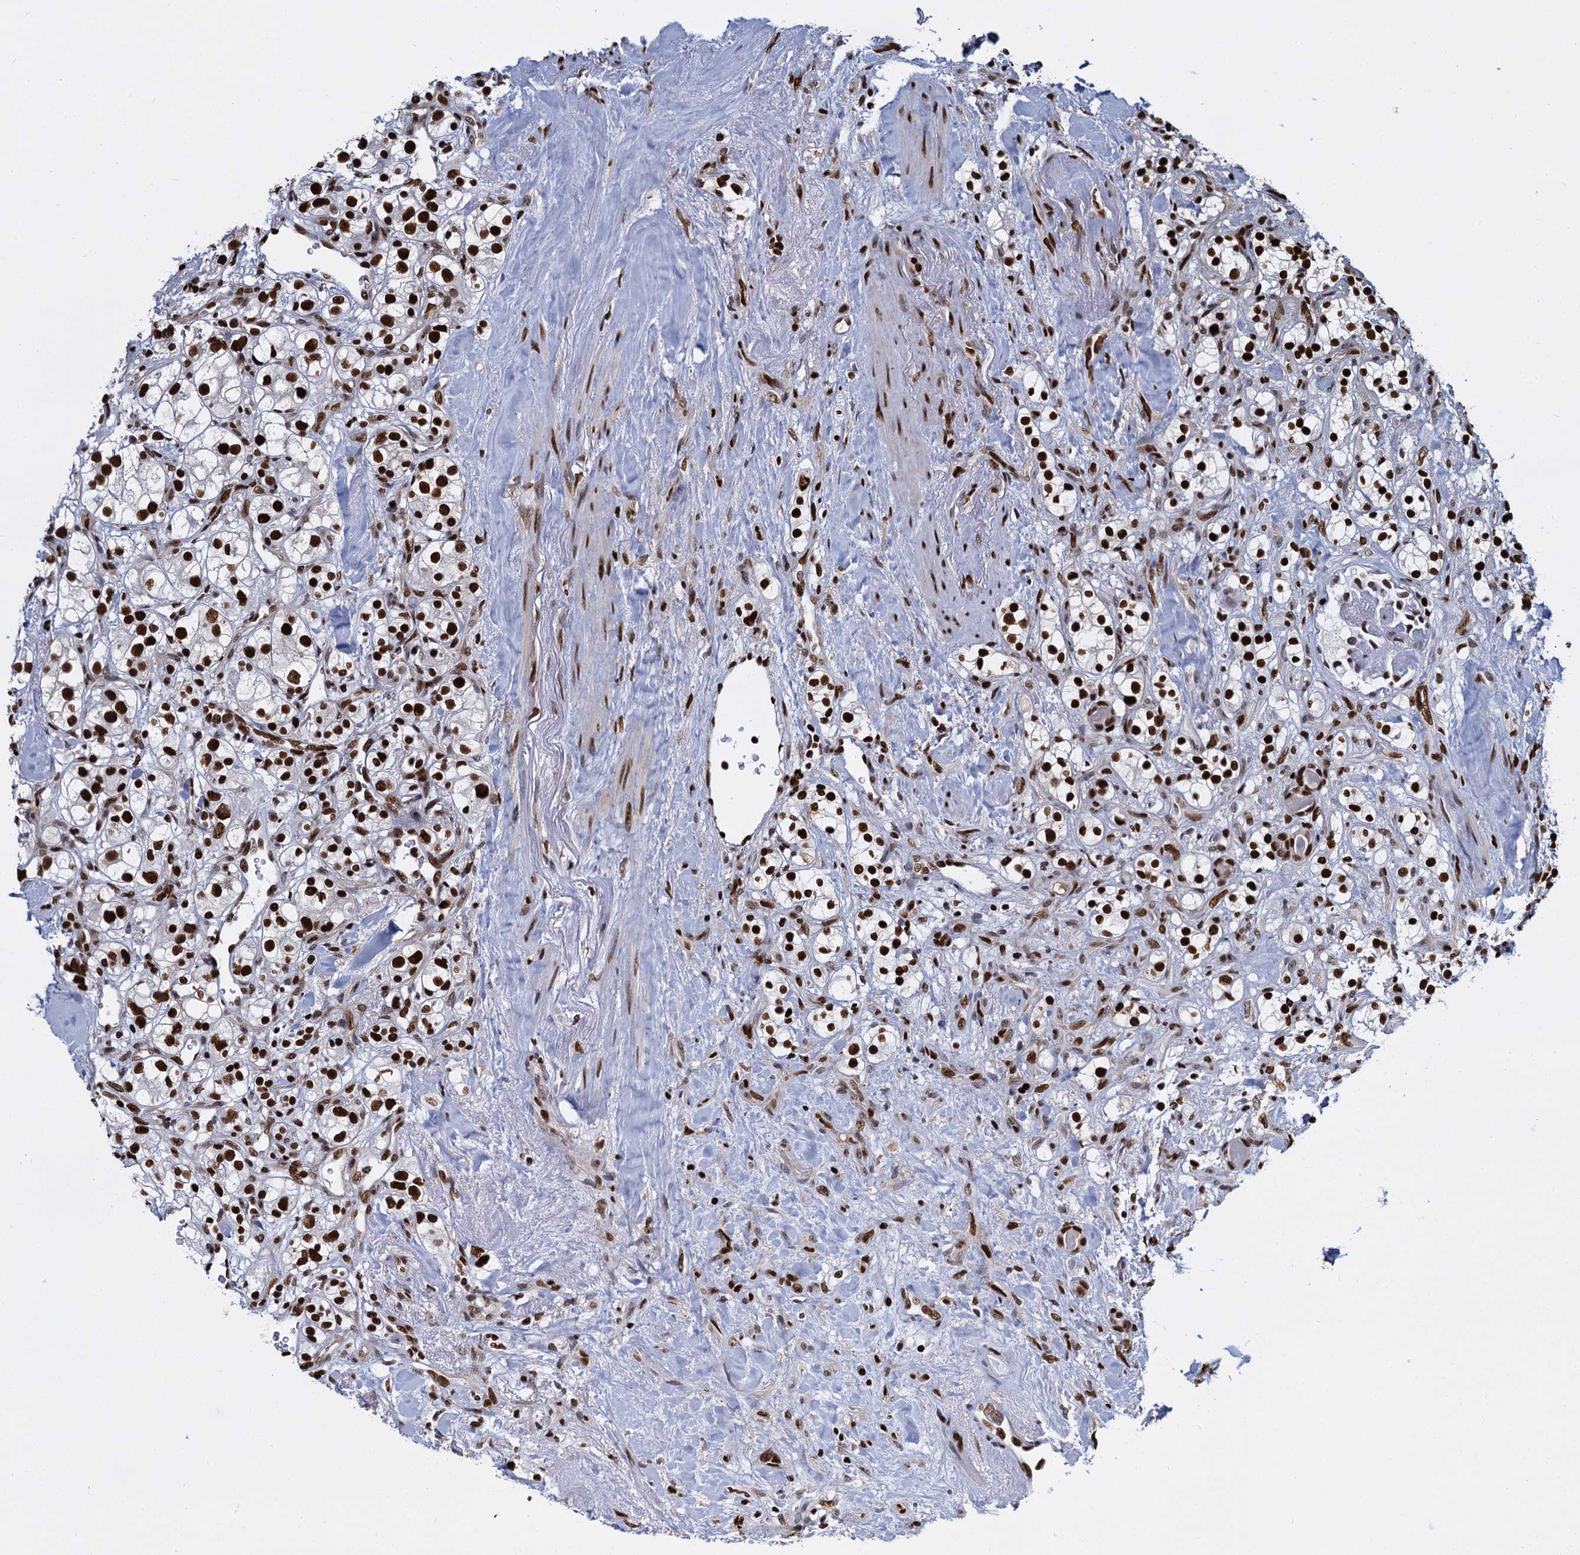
{"staining": {"intensity": "strong", "quantity": ">75%", "location": "nuclear"}, "tissue": "renal cancer", "cell_type": "Tumor cells", "image_type": "cancer", "snomed": [{"axis": "morphology", "description": "Adenocarcinoma, NOS"}, {"axis": "topography", "description": "Kidney"}], "caption": "Protein expression analysis of renal cancer exhibits strong nuclear expression in approximately >75% of tumor cells.", "gene": "DCPS", "patient": {"sex": "male", "age": 77}}